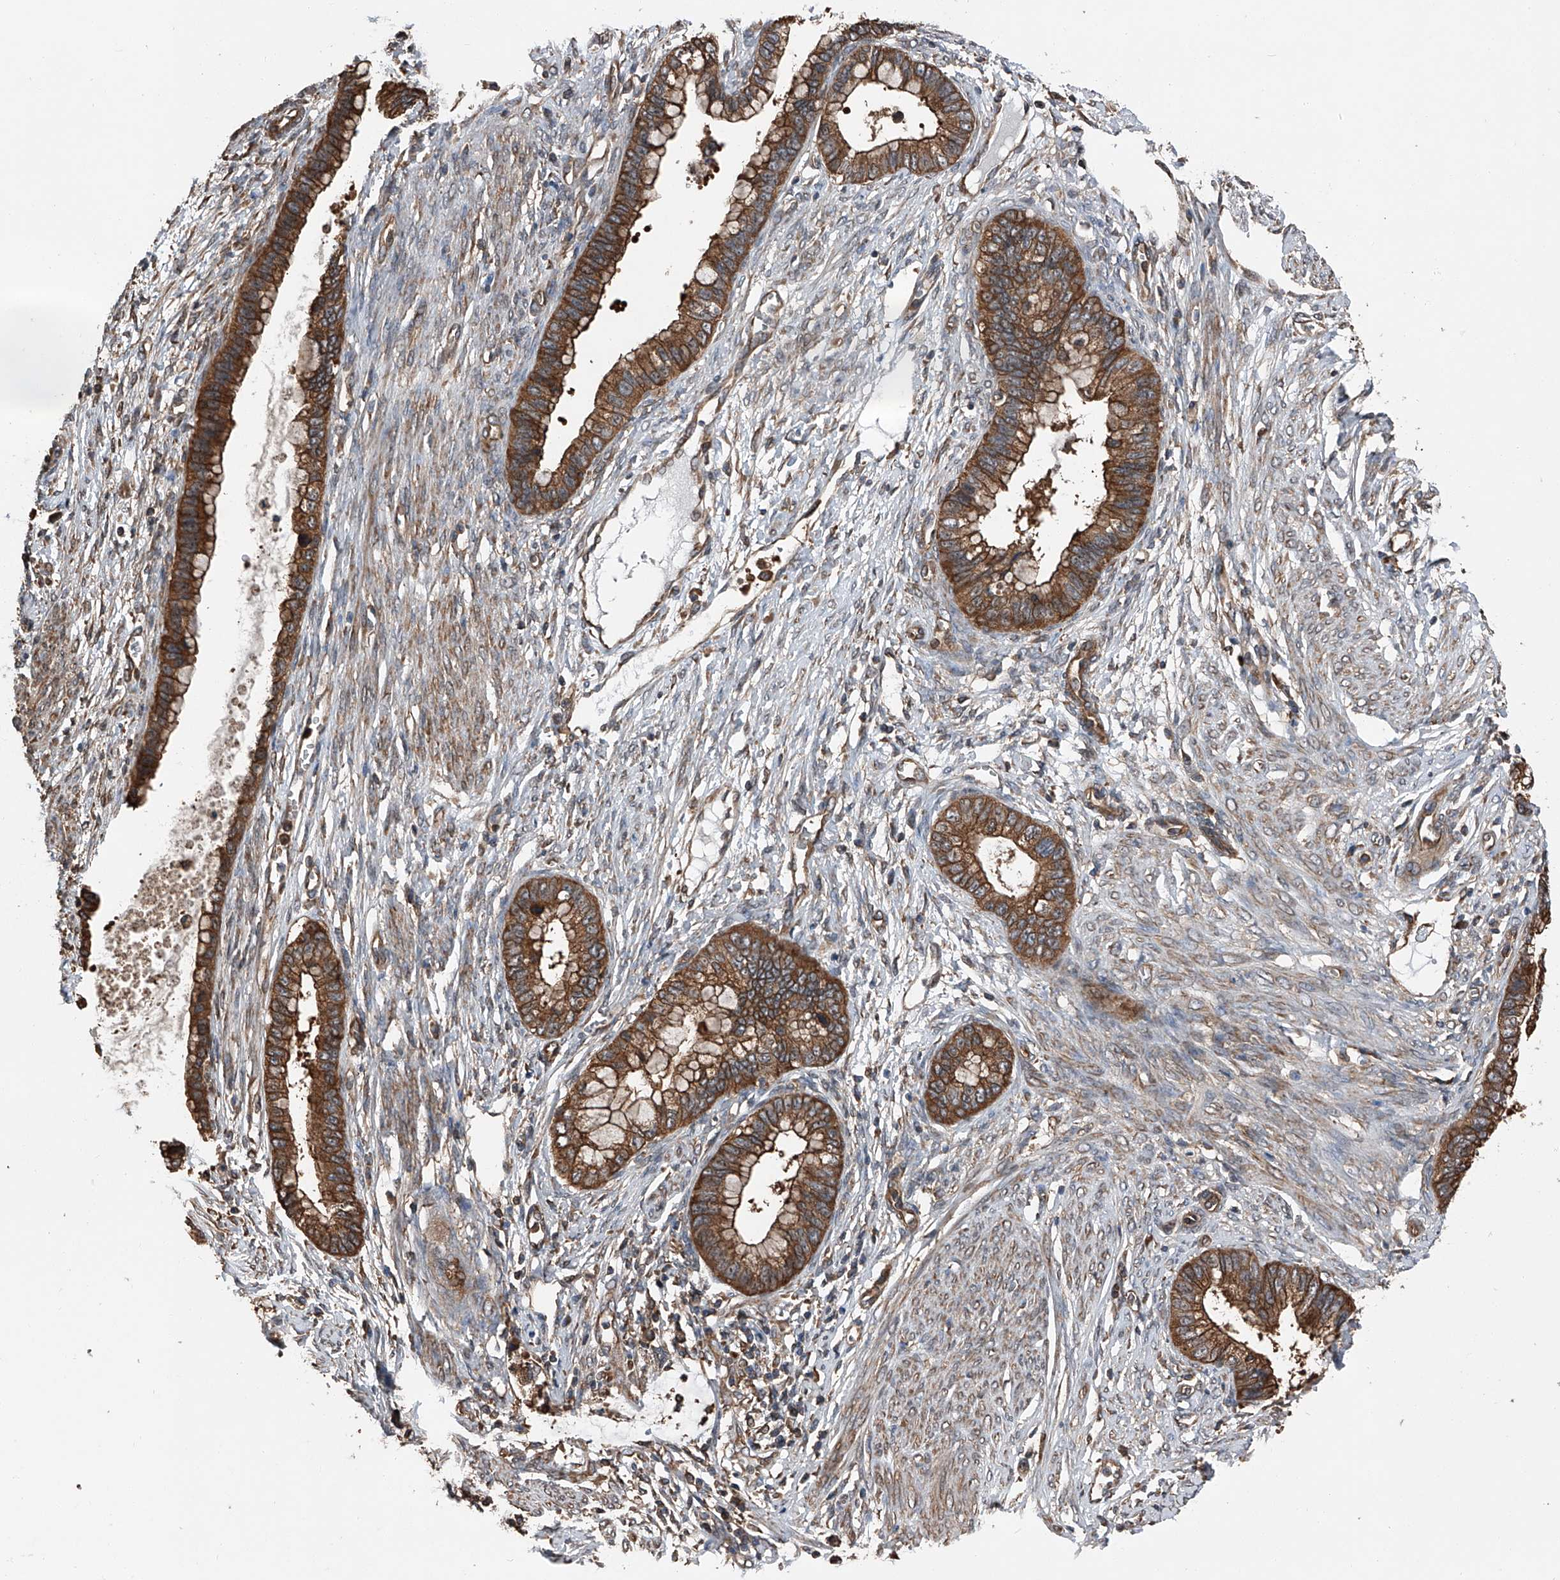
{"staining": {"intensity": "strong", "quantity": ">75%", "location": "cytoplasmic/membranous"}, "tissue": "cervical cancer", "cell_type": "Tumor cells", "image_type": "cancer", "snomed": [{"axis": "morphology", "description": "Adenocarcinoma, NOS"}, {"axis": "topography", "description": "Cervix"}], "caption": "Immunohistochemistry staining of adenocarcinoma (cervical), which displays high levels of strong cytoplasmic/membranous staining in approximately >75% of tumor cells indicating strong cytoplasmic/membranous protein expression. The staining was performed using DAB (brown) for protein detection and nuclei were counterstained in hematoxylin (blue).", "gene": "KCNJ2", "patient": {"sex": "female", "age": 44}}